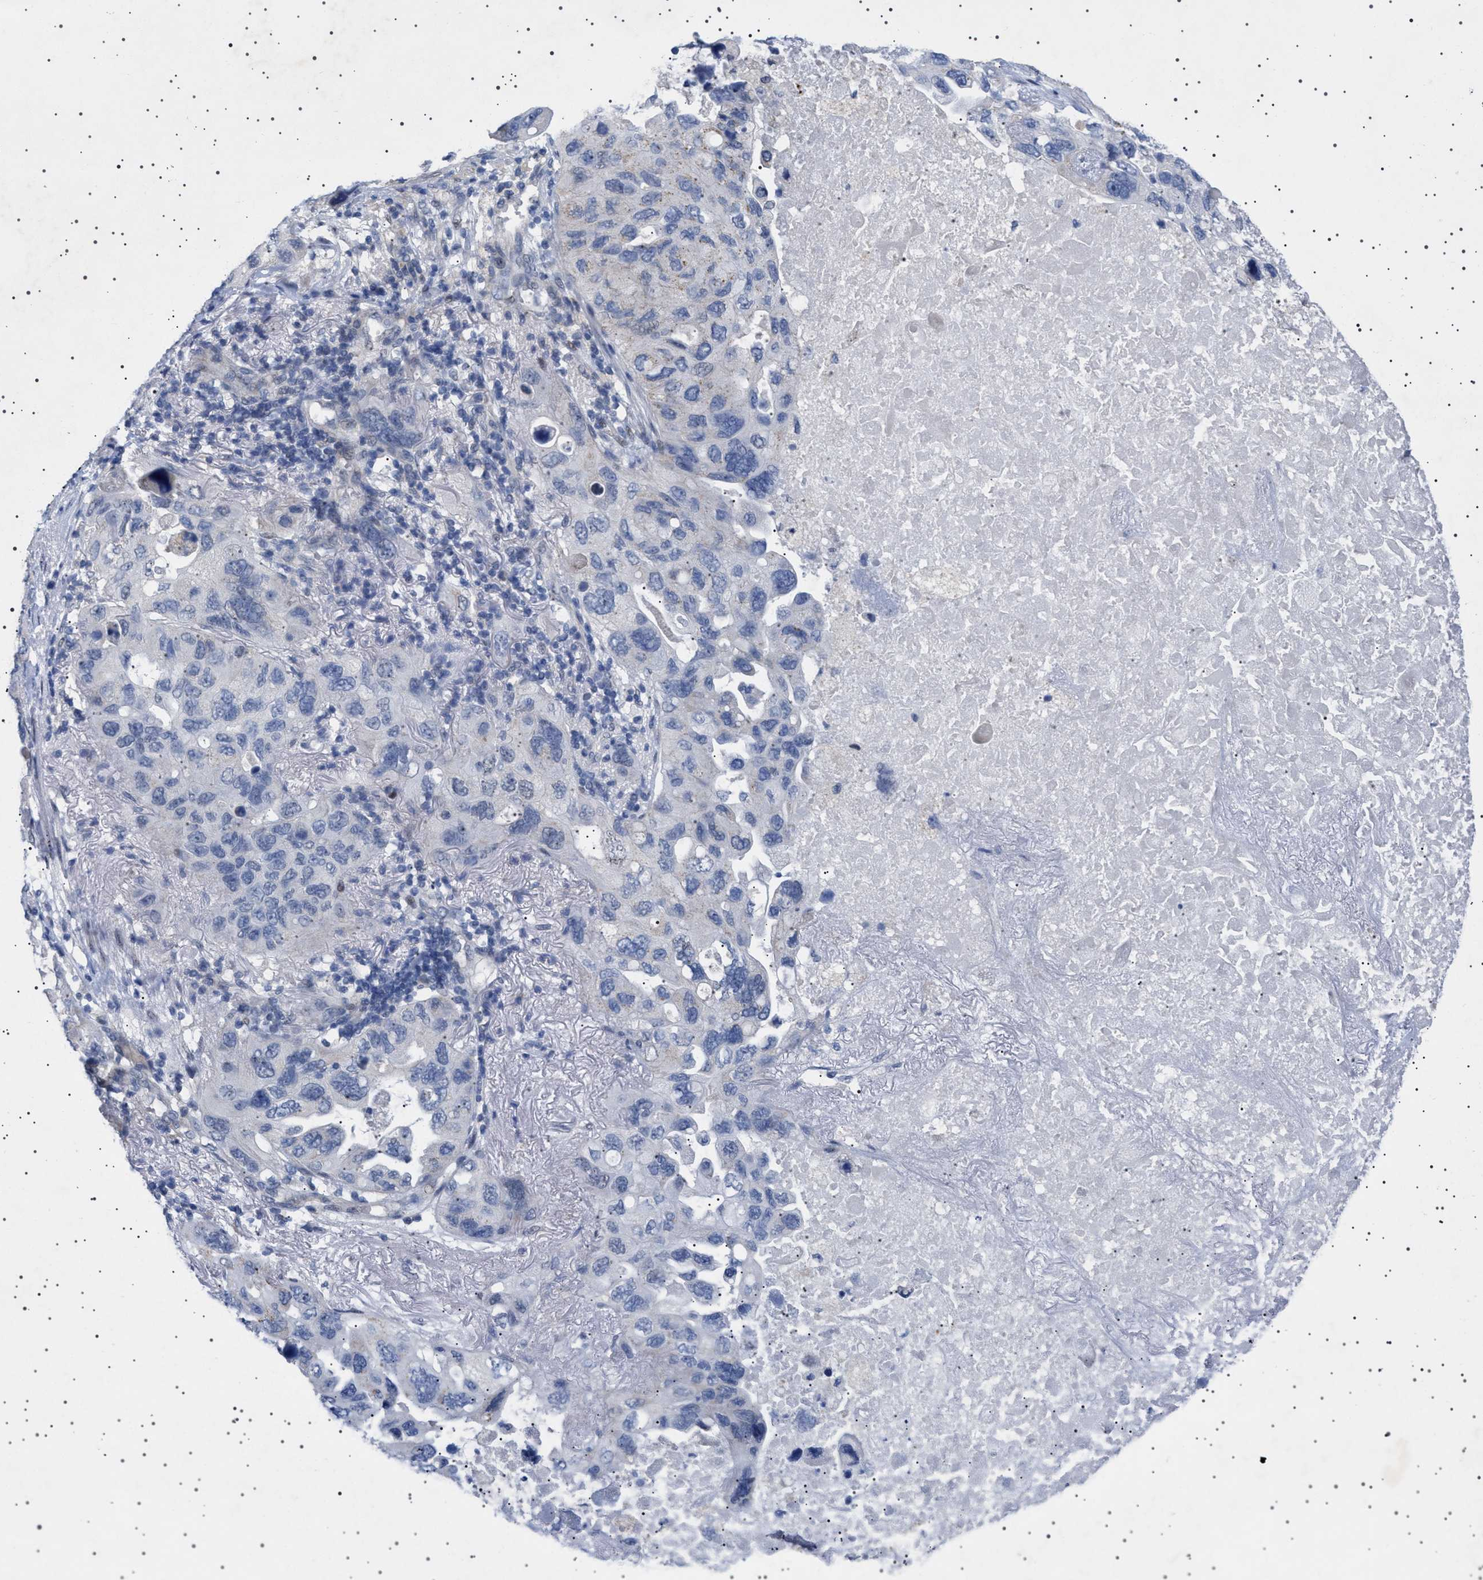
{"staining": {"intensity": "negative", "quantity": "none", "location": "none"}, "tissue": "lung cancer", "cell_type": "Tumor cells", "image_type": "cancer", "snomed": [{"axis": "morphology", "description": "Squamous cell carcinoma, NOS"}, {"axis": "topography", "description": "Lung"}], "caption": "This is a histopathology image of IHC staining of lung cancer, which shows no expression in tumor cells.", "gene": "HTR1A", "patient": {"sex": "female", "age": 73}}